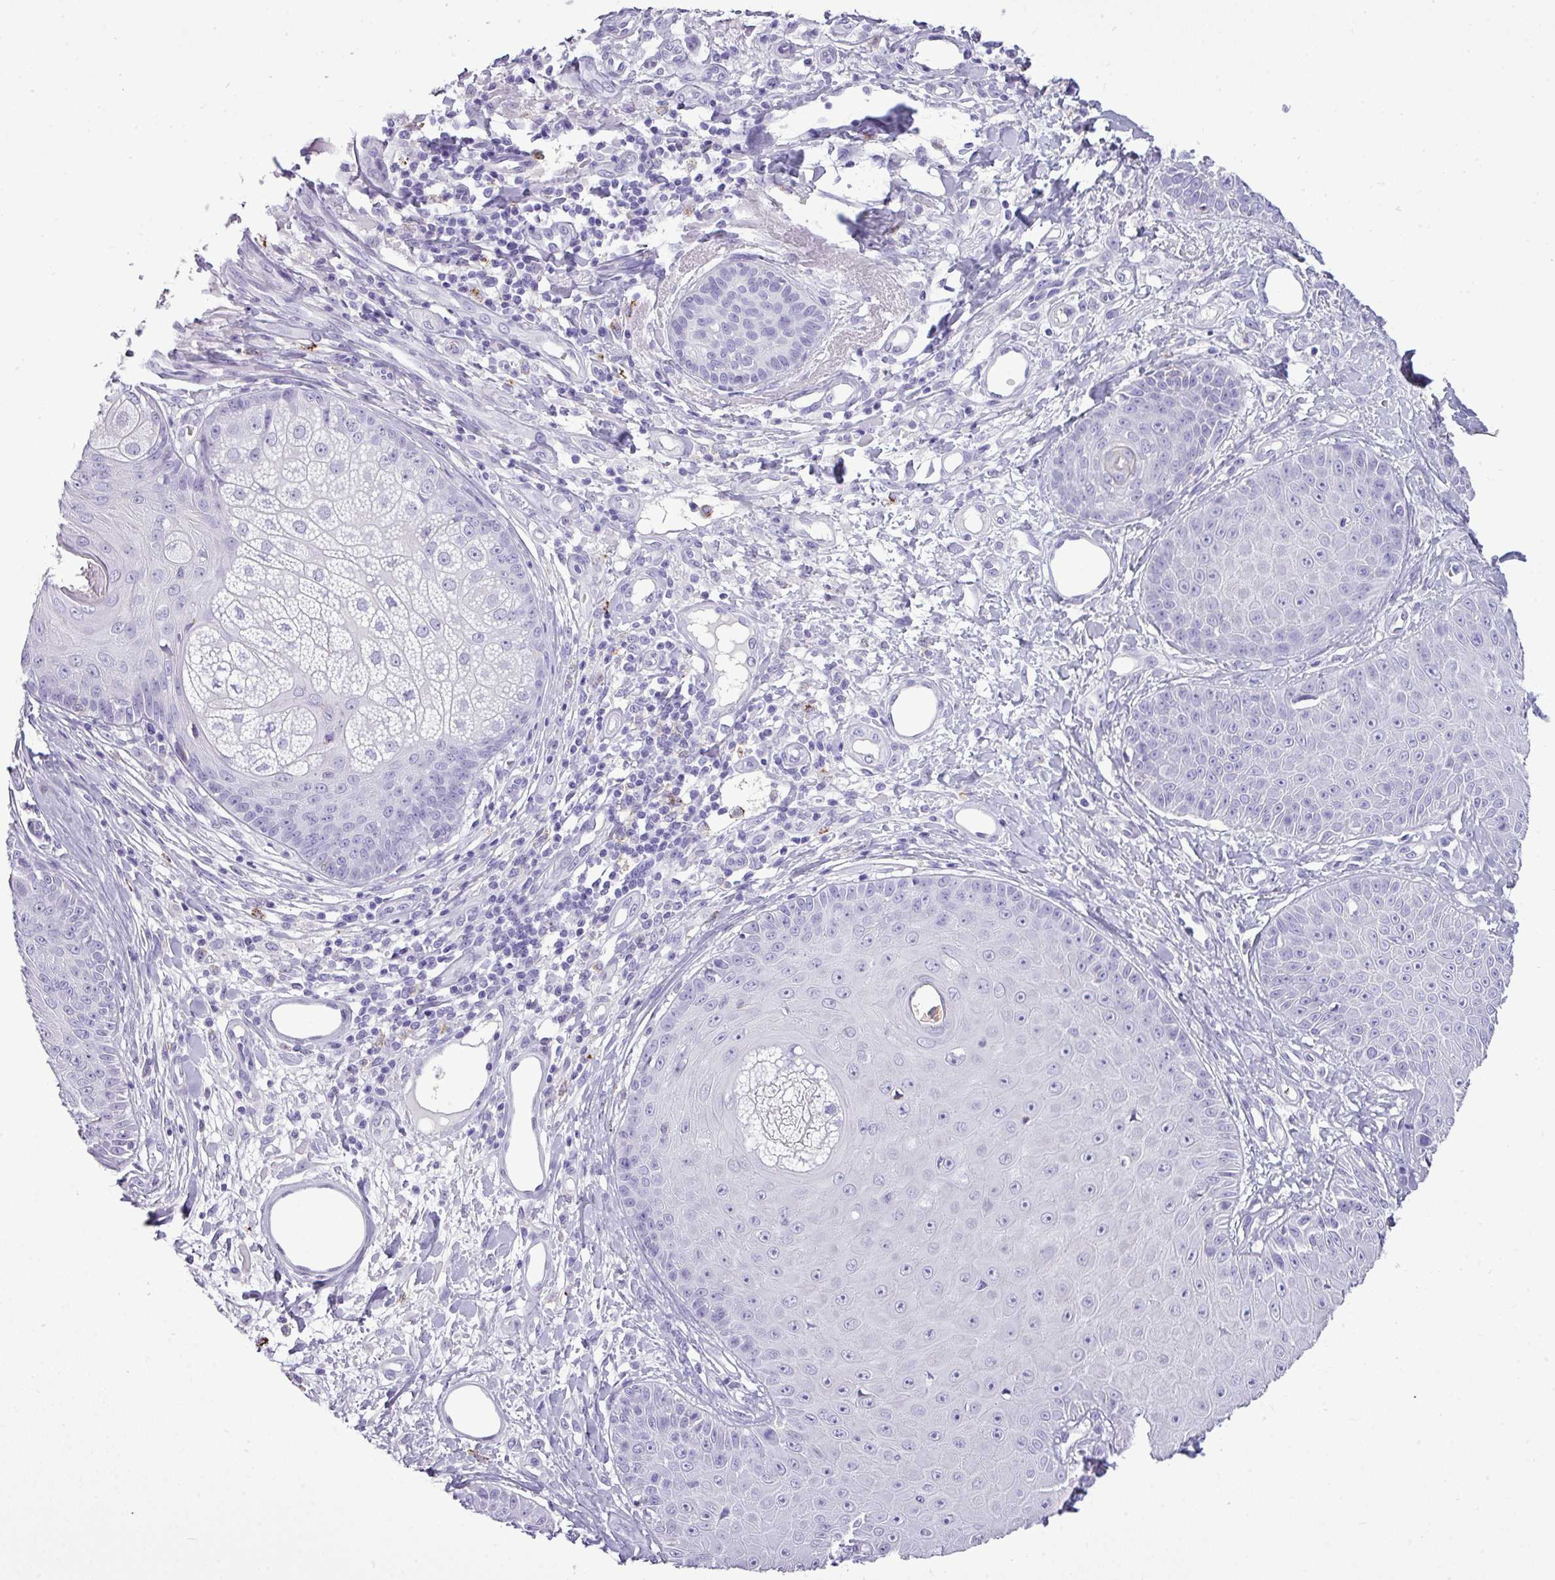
{"staining": {"intensity": "negative", "quantity": "none", "location": "none"}, "tissue": "skin cancer", "cell_type": "Tumor cells", "image_type": "cancer", "snomed": [{"axis": "morphology", "description": "Squamous cell carcinoma, NOS"}, {"axis": "topography", "description": "Skin"}], "caption": "This is an immunohistochemistry (IHC) micrograph of skin squamous cell carcinoma. There is no positivity in tumor cells.", "gene": "RBMXL2", "patient": {"sex": "male", "age": 86}}